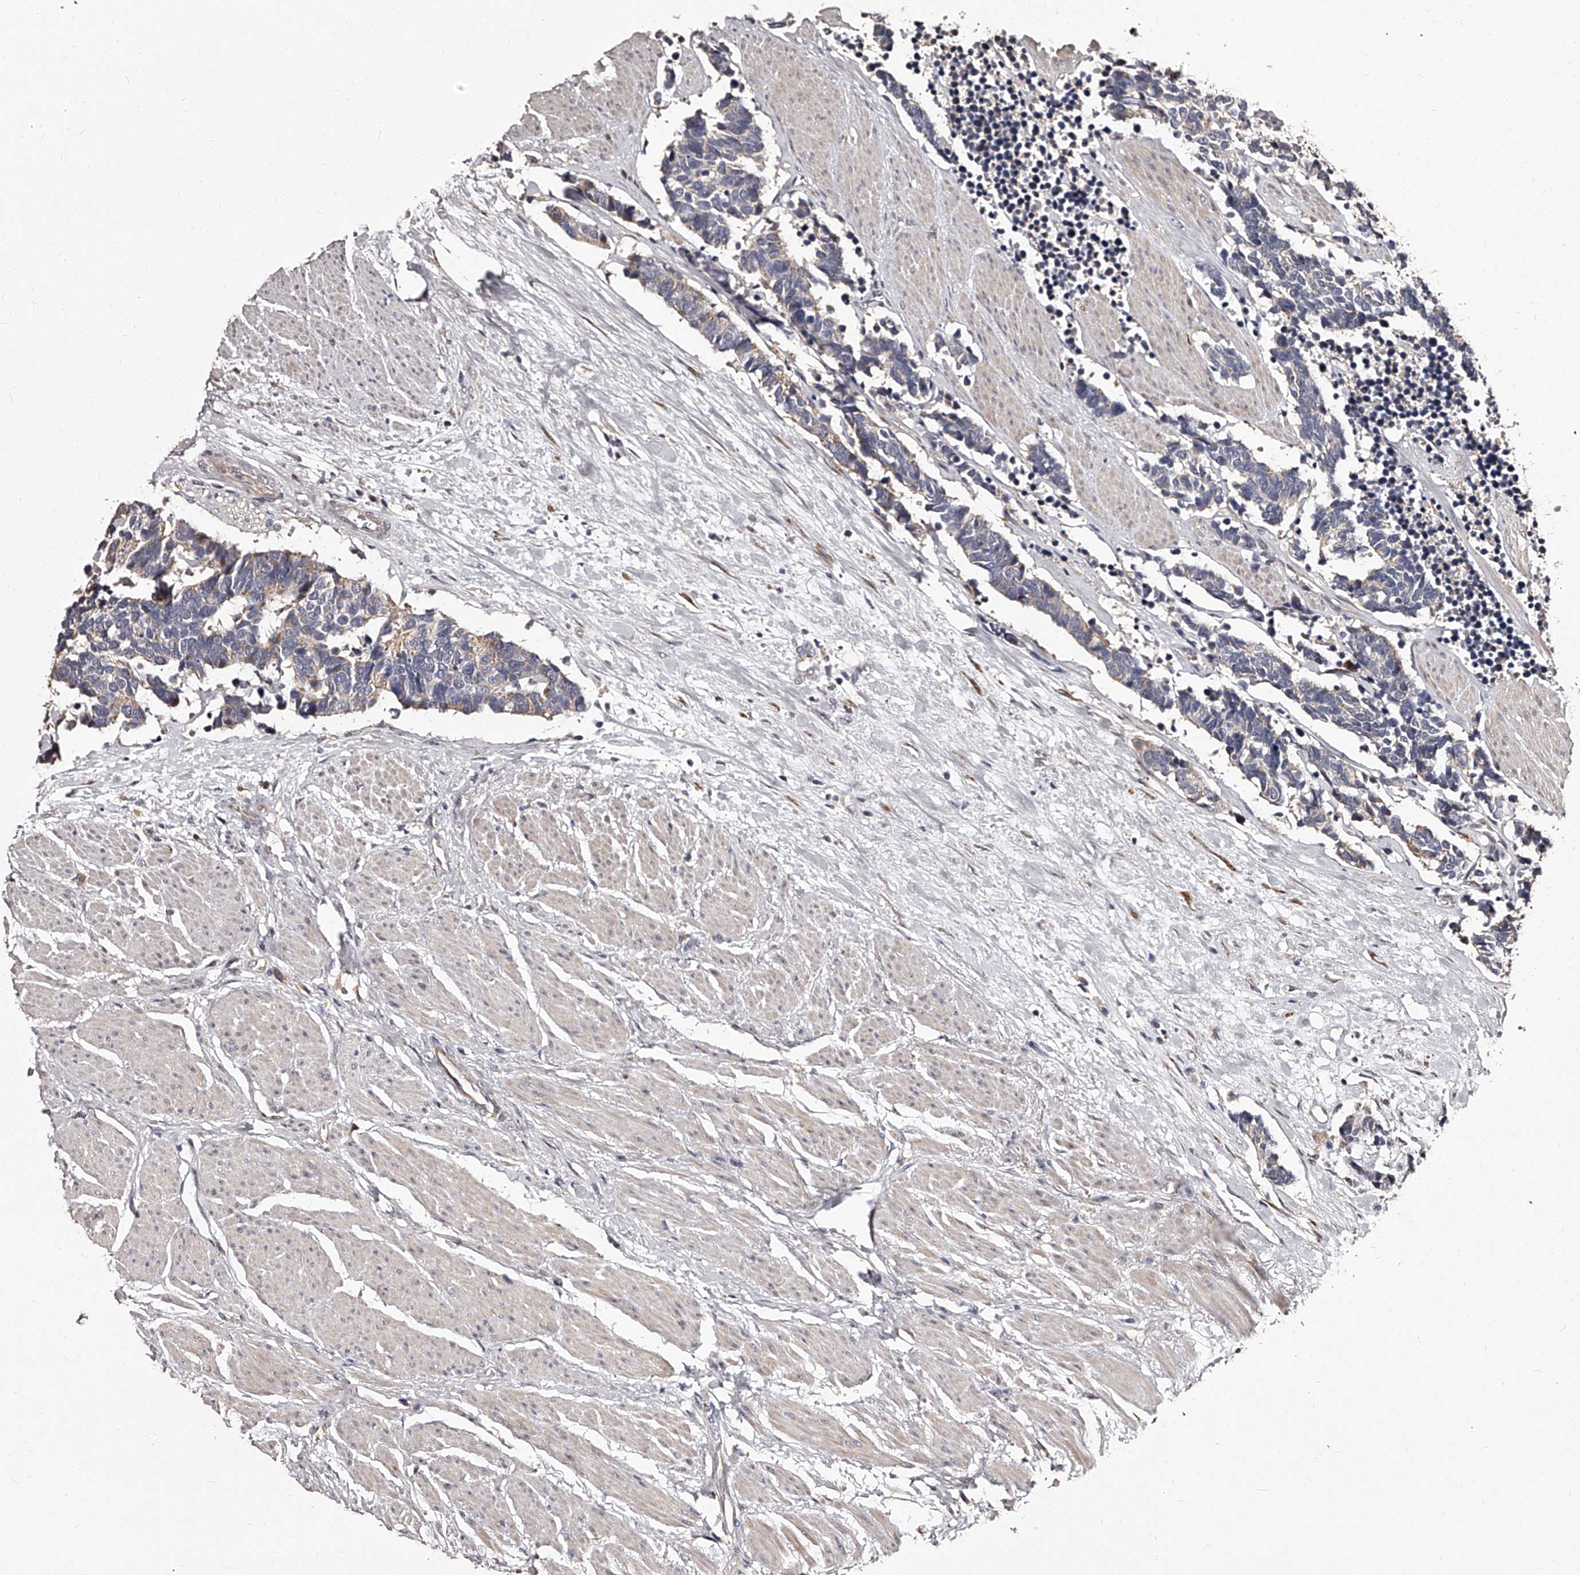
{"staining": {"intensity": "negative", "quantity": "none", "location": "none"}, "tissue": "carcinoid", "cell_type": "Tumor cells", "image_type": "cancer", "snomed": [{"axis": "morphology", "description": "Carcinoma, NOS"}, {"axis": "morphology", "description": "Carcinoid, malignant, NOS"}, {"axis": "topography", "description": "Urinary bladder"}], "caption": "Immunohistochemistry (IHC) histopathology image of human carcinoid stained for a protein (brown), which reveals no expression in tumor cells.", "gene": "RSC1A1", "patient": {"sex": "male", "age": 57}}